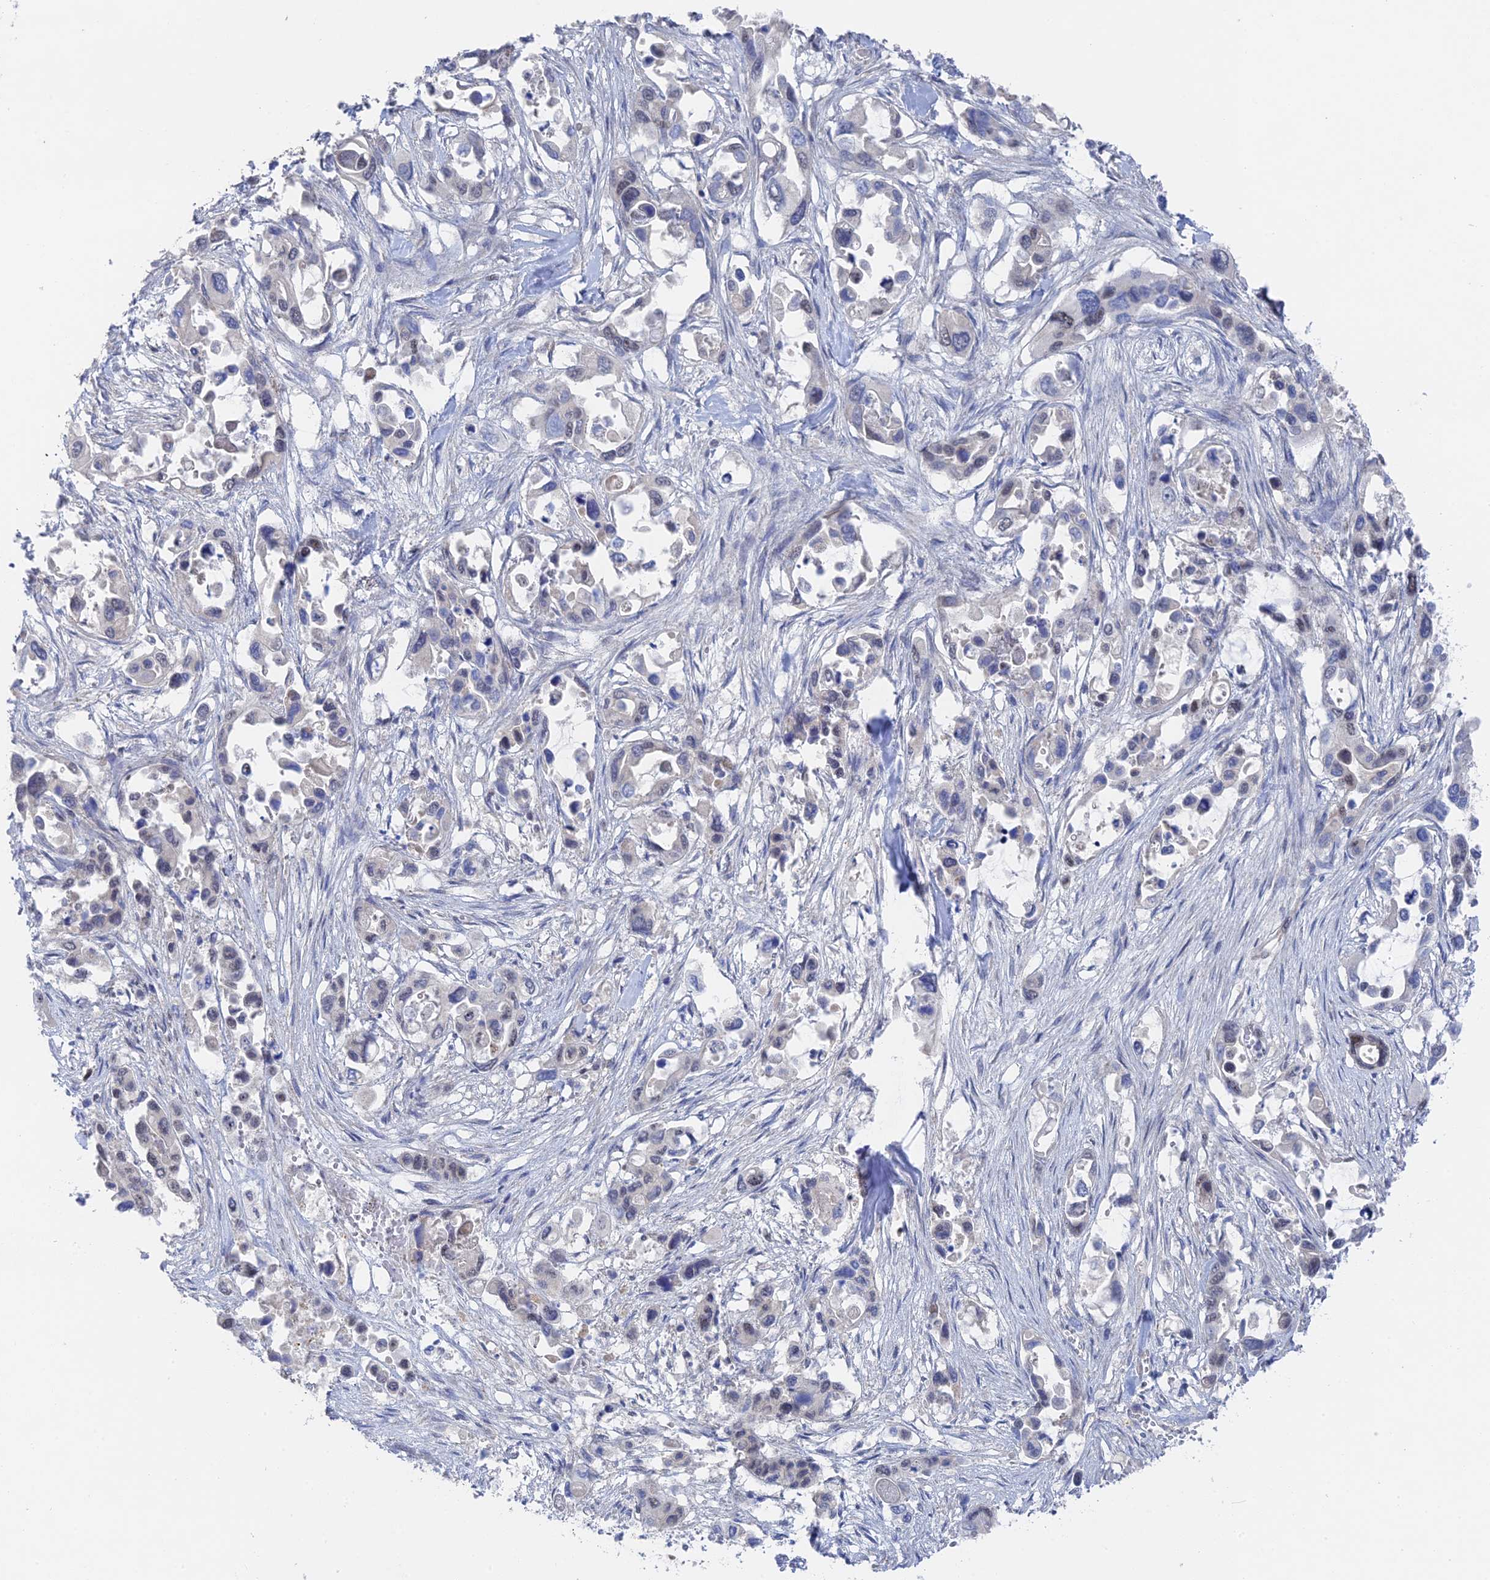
{"staining": {"intensity": "weak", "quantity": "<25%", "location": "nuclear"}, "tissue": "pancreatic cancer", "cell_type": "Tumor cells", "image_type": "cancer", "snomed": [{"axis": "morphology", "description": "Adenocarcinoma, NOS"}, {"axis": "topography", "description": "Pancreas"}], "caption": "A high-resolution micrograph shows immunohistochemistry (IHC) staining of pancreatic adenocarcinoma, which shows no significant positivity in tumor cells.", "gene": "CFAP92", "patient": {"sex": "male", "age": 92}}